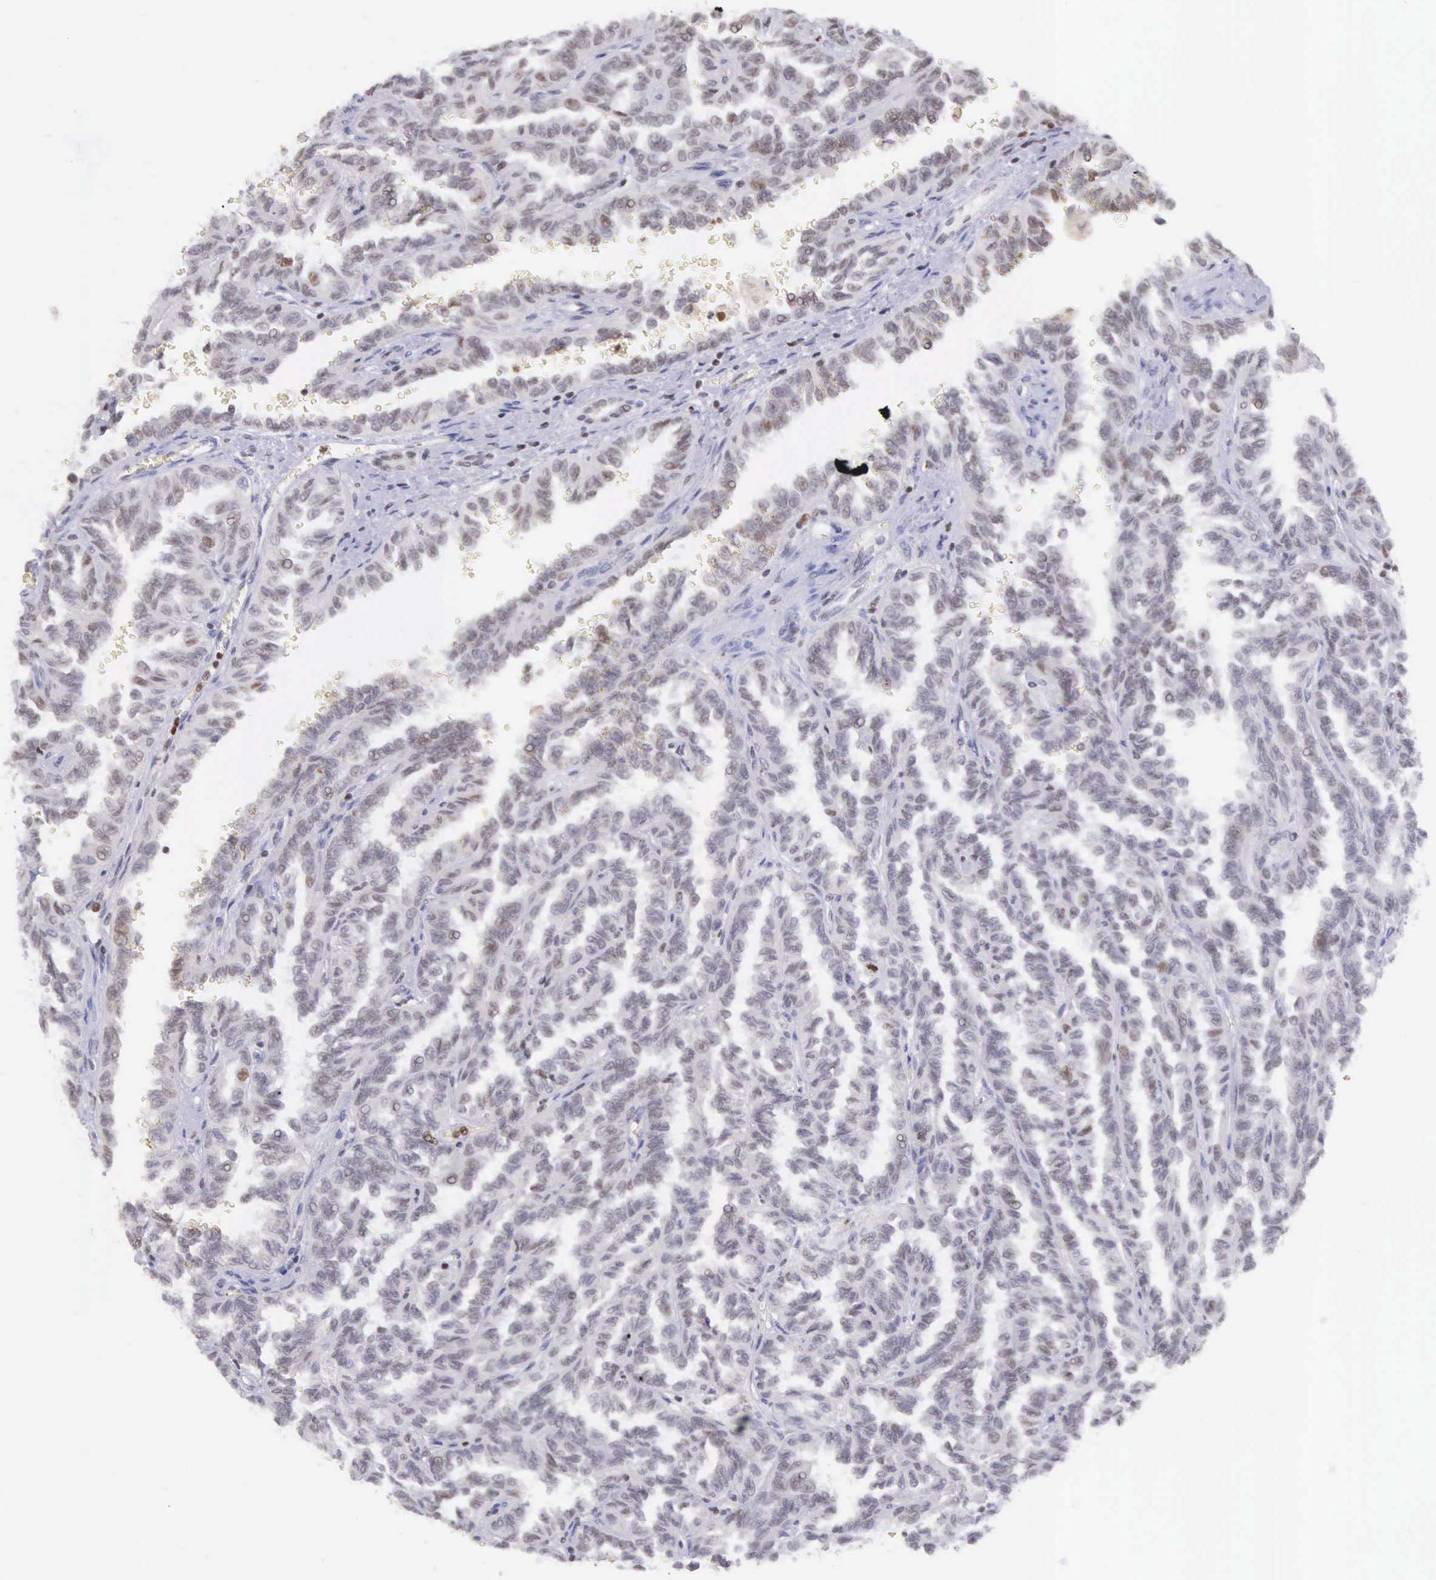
{"staining": {"intensity": "weak", "quantity": "25%-75%", "location": "nuclear"}, "tissue": "renal cancer", "cell_type": "Tumor cells", "image_type": "cancer", "snomed": [{"axis": "morphology", "description": "Inflammation, NOS"}, {"axis": "morphology", "description": "Adenocarcinoma, NOS"}, {"axis": "topography", "description": "Kidney"}], "caption": "Immunohistochemistry micrograph of neoplastic tissue: human renal adenocarcinoma stained using IHC shows low levels of weak protein expression localized specifically in the nuclear of tumor cells, appearing as a nuclear brown color.", "gene": "VRK1", "patient": {"sex": "male", "age": 68}}